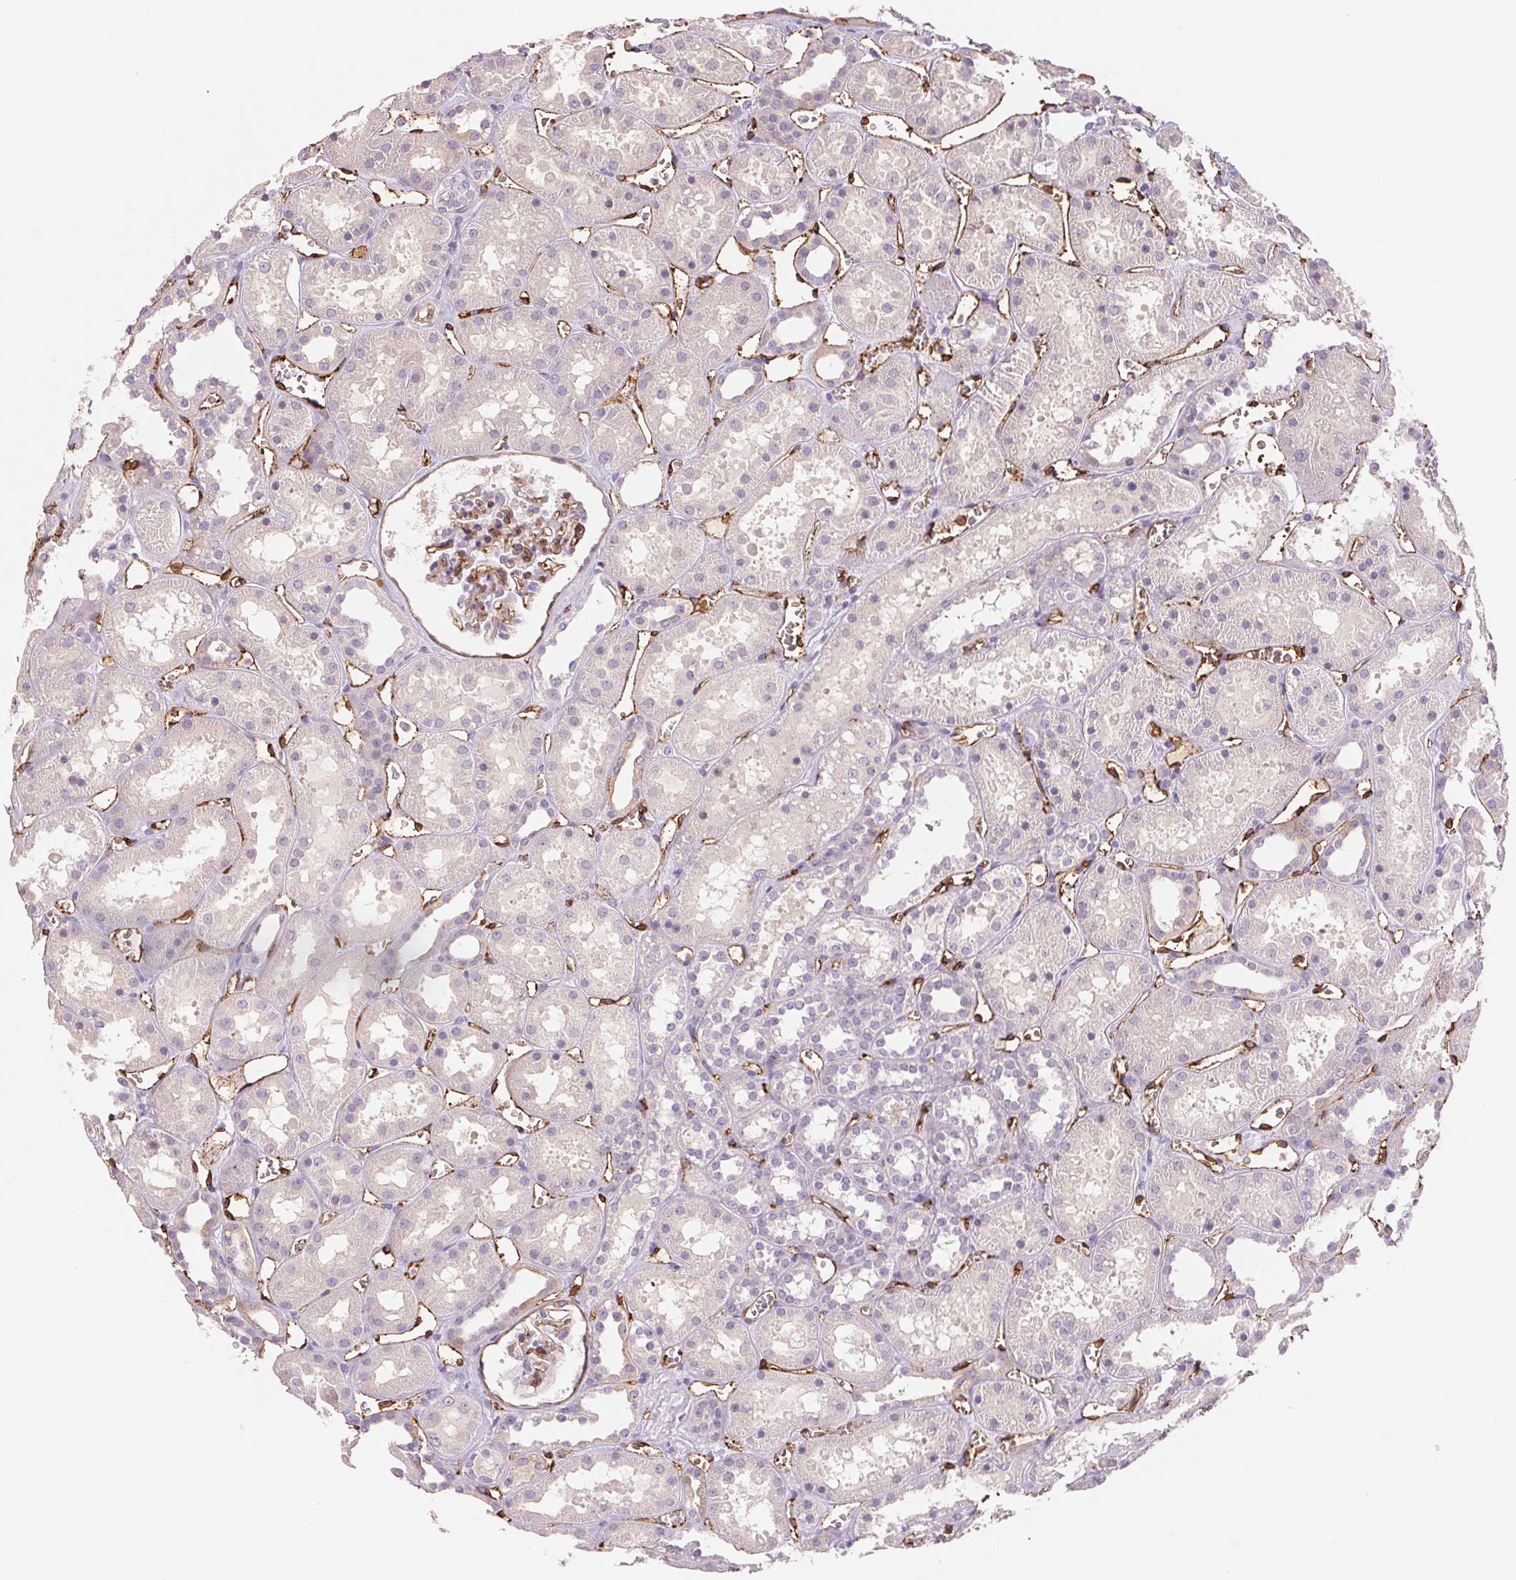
{"staining": {"intensity": "negative", "quantity": "none", "location": "none"}, "tissue": "kidney", "cell_type": "Cells in glomeruli", "image_type": "normal", "snomed": [{"axis": "morphology", "description": "Normal tissue, NOS"}, {"axis": "topography", "description": "Kidney"}], "caption": "This micrograph is of benign kidney stained with immunohistochemistry (IHC) to label a protein in brown with the nuclei are counter-stained blue. There is no positivity in cells in glomeruli. (DAB IHC visualized using brightfield microscopy, high magnification).", "gene": "ANKRD13B", "patient": {"sex": "female", "age": 41}}